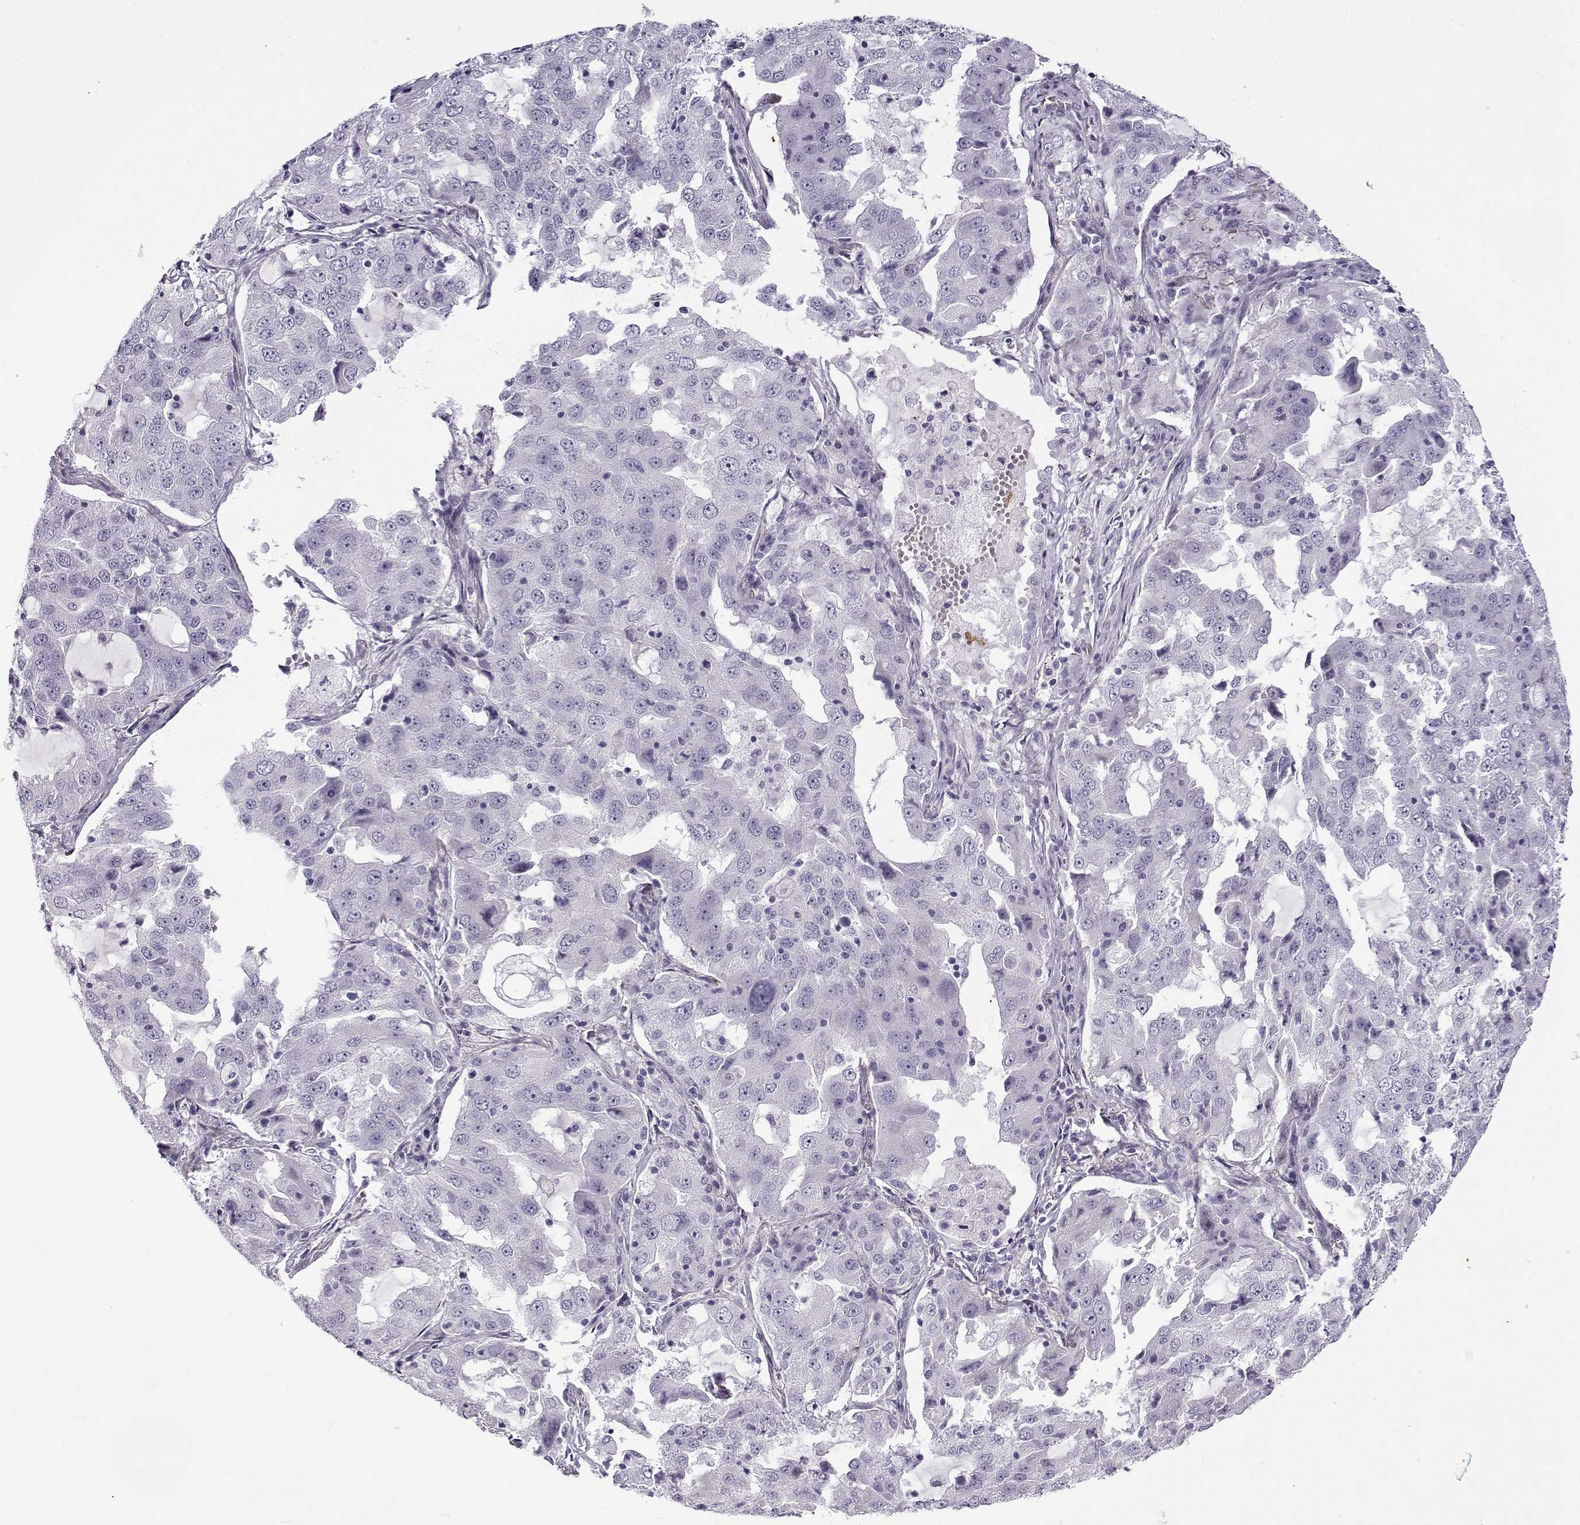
{"staining": {"intensity": "negative", "quantity": "none", "location": "none"}, "tissue": "lung cancer", "cell_type": "Tumor cells", "image_type": "cancer", "snomed": [{"axis": "morphology", "description": "Adenocarcinoma, NOS"}, {"axis": "topography", "description": "Lung"}], "caption": "Protein analysis of lung adenocarcinoma displays no significant expression in tumor cells.", "gene": "GTSF1L", "patient": {"sex": "female", "age": 61}}